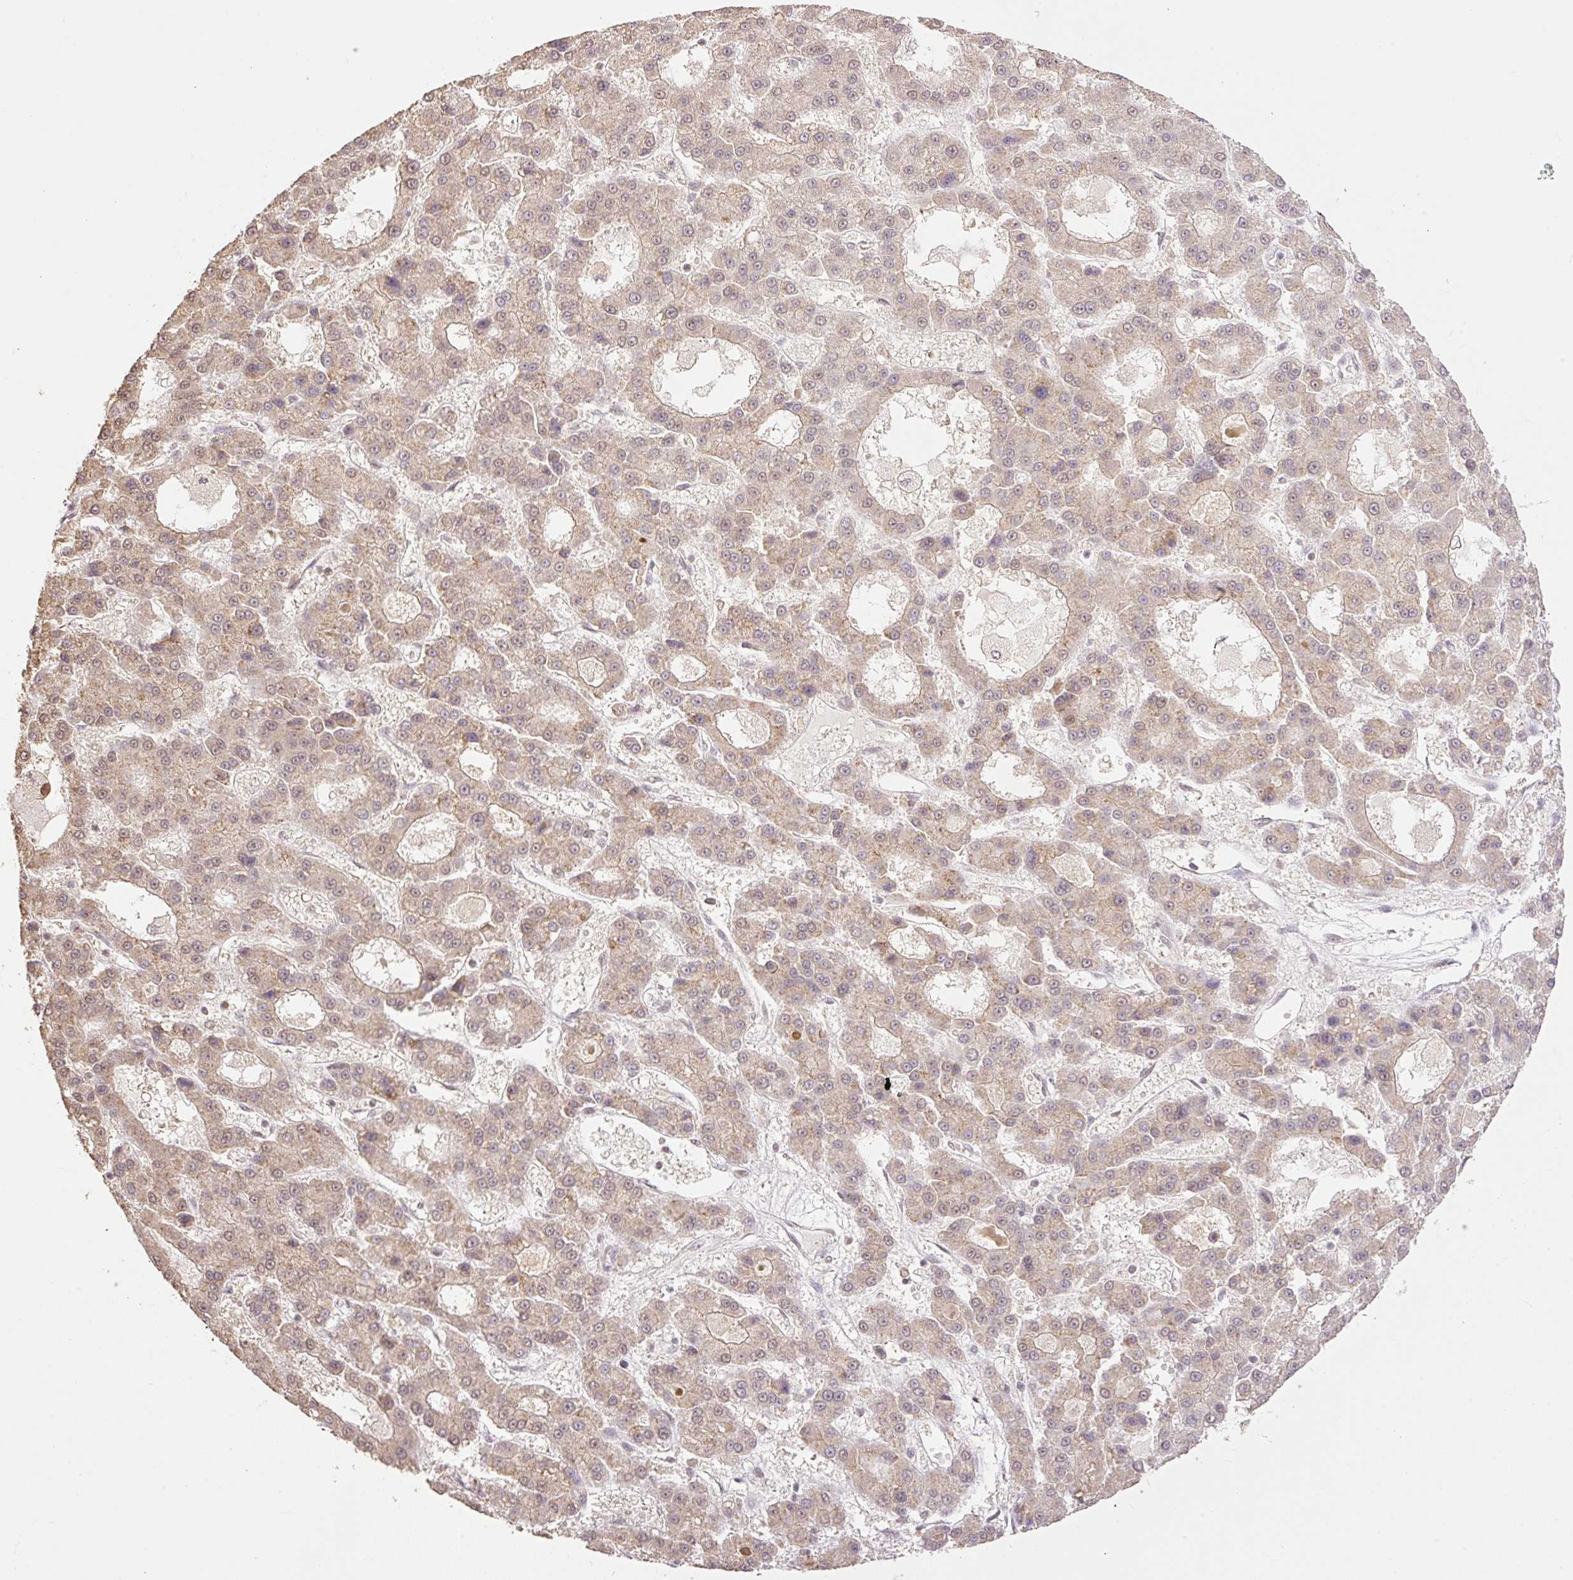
{"staining": {"intensity": "weak", "quantity": "25%-75%", "location": "cytoplasmic/membranous,nuclear"}, "tissue": "liver cancer", "cell_type": "Tumor cells", "image_type": "cancer", "snomed": [{"axis": "morphology", "description": "Carcinoma, Hepatocellular, NOS"}, {"axis": "topography", "description": "Liver"}], "caption": "Tumor cells show low levels of weak cytoplasmic/membranous and nuclear expression in about 25%-75% of cells in liver hepatocellular carcinoma. (brown staining indicates protein expression, while blue staining denotes nuclei).", "gene": "VPS25", "patient": {"sex": "male", "age": 70}}